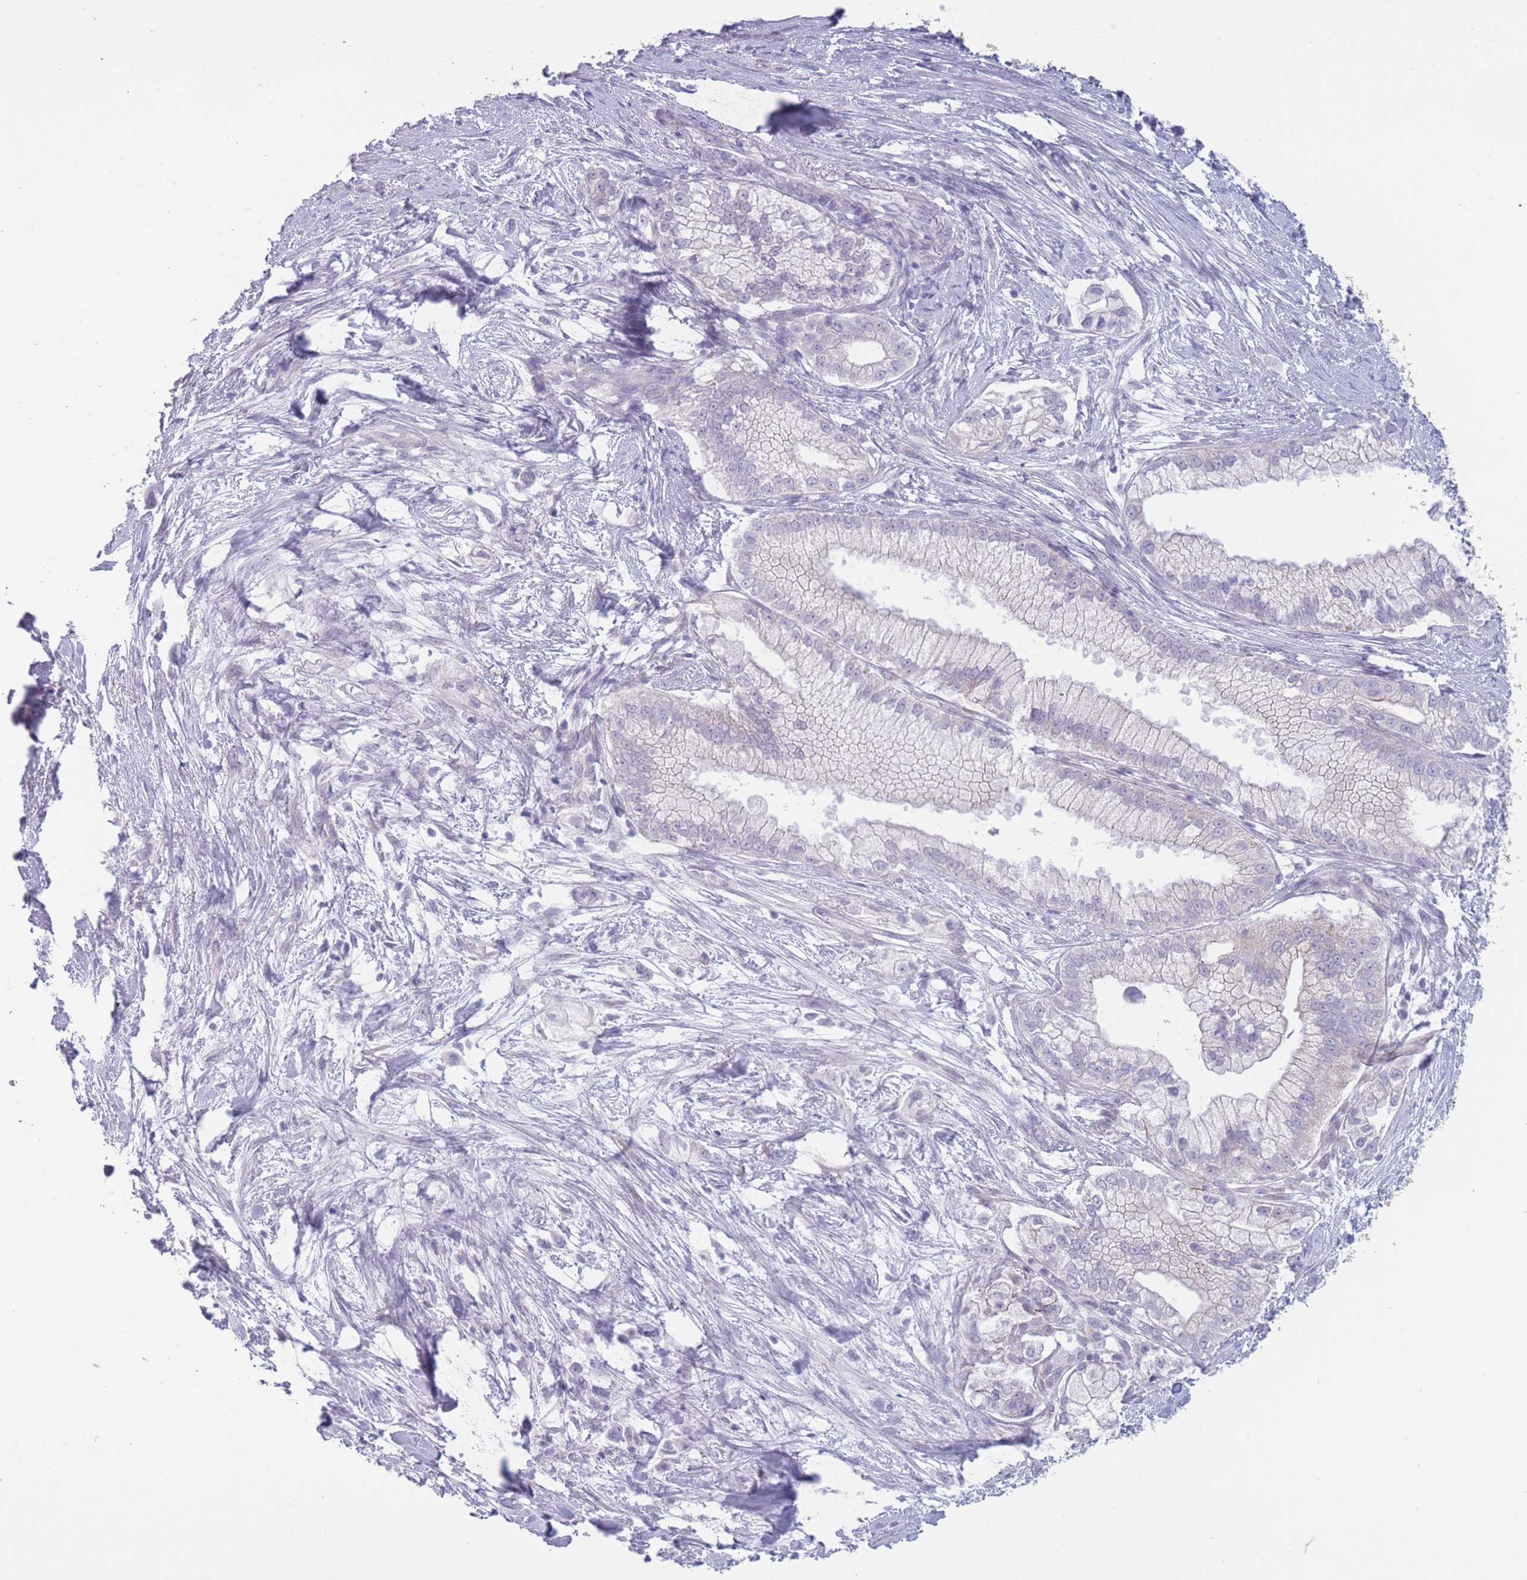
{"staining": {"intensity": "negative", "quantity": "none", "location": "none"}, "tissue": "pancreatic cancer", "cell_type": "Tumor cells", "image_type": "cancer", "snomed": [{"axis": "morphology", "description": "Adenocarcinoma, NOS"}, {"axis": "topography", "description": "Pancreas"}], "caption": "Tumor cells show no significant protein expression in pancreatic adenocarcinoma.", "gene": "DCANP1", "patient": {"sex": "male", "age": 70}}